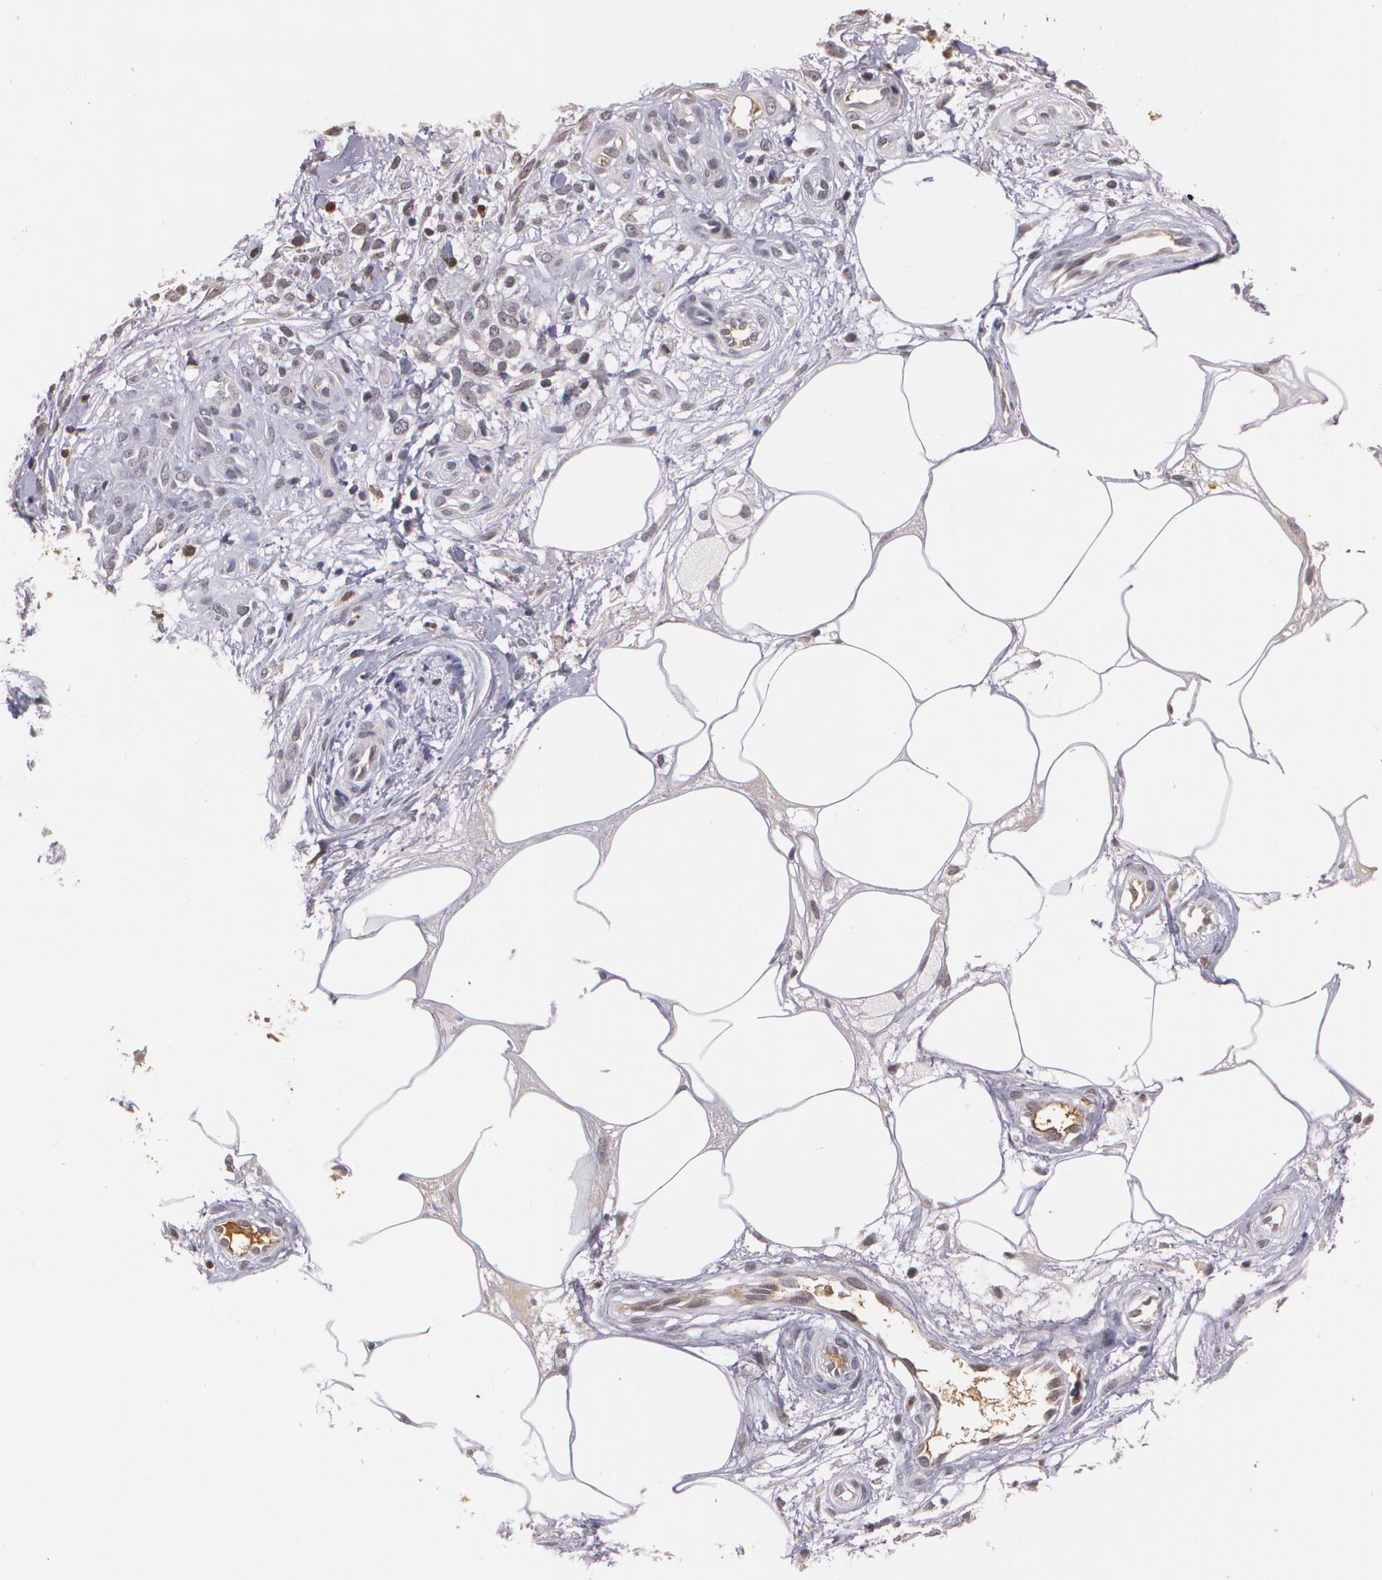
{"staining": {"intensity": "negative", "quantity": "none", "location": "none"}, "tissue": "melanoma", "cell_type": "Tumor cells", "image_type": "cancer", "snomed": [{"axis": "morphology", "description": "Malignant melanoma, NOS"}, {"axis": "topography", "description": "Skin"}], "caption": "Immunohistochemical staining of malignant melanoma displays no significant staining in tumor cells.", "gene": "PTS", "patient": {"sex": "female", "age": 85}}